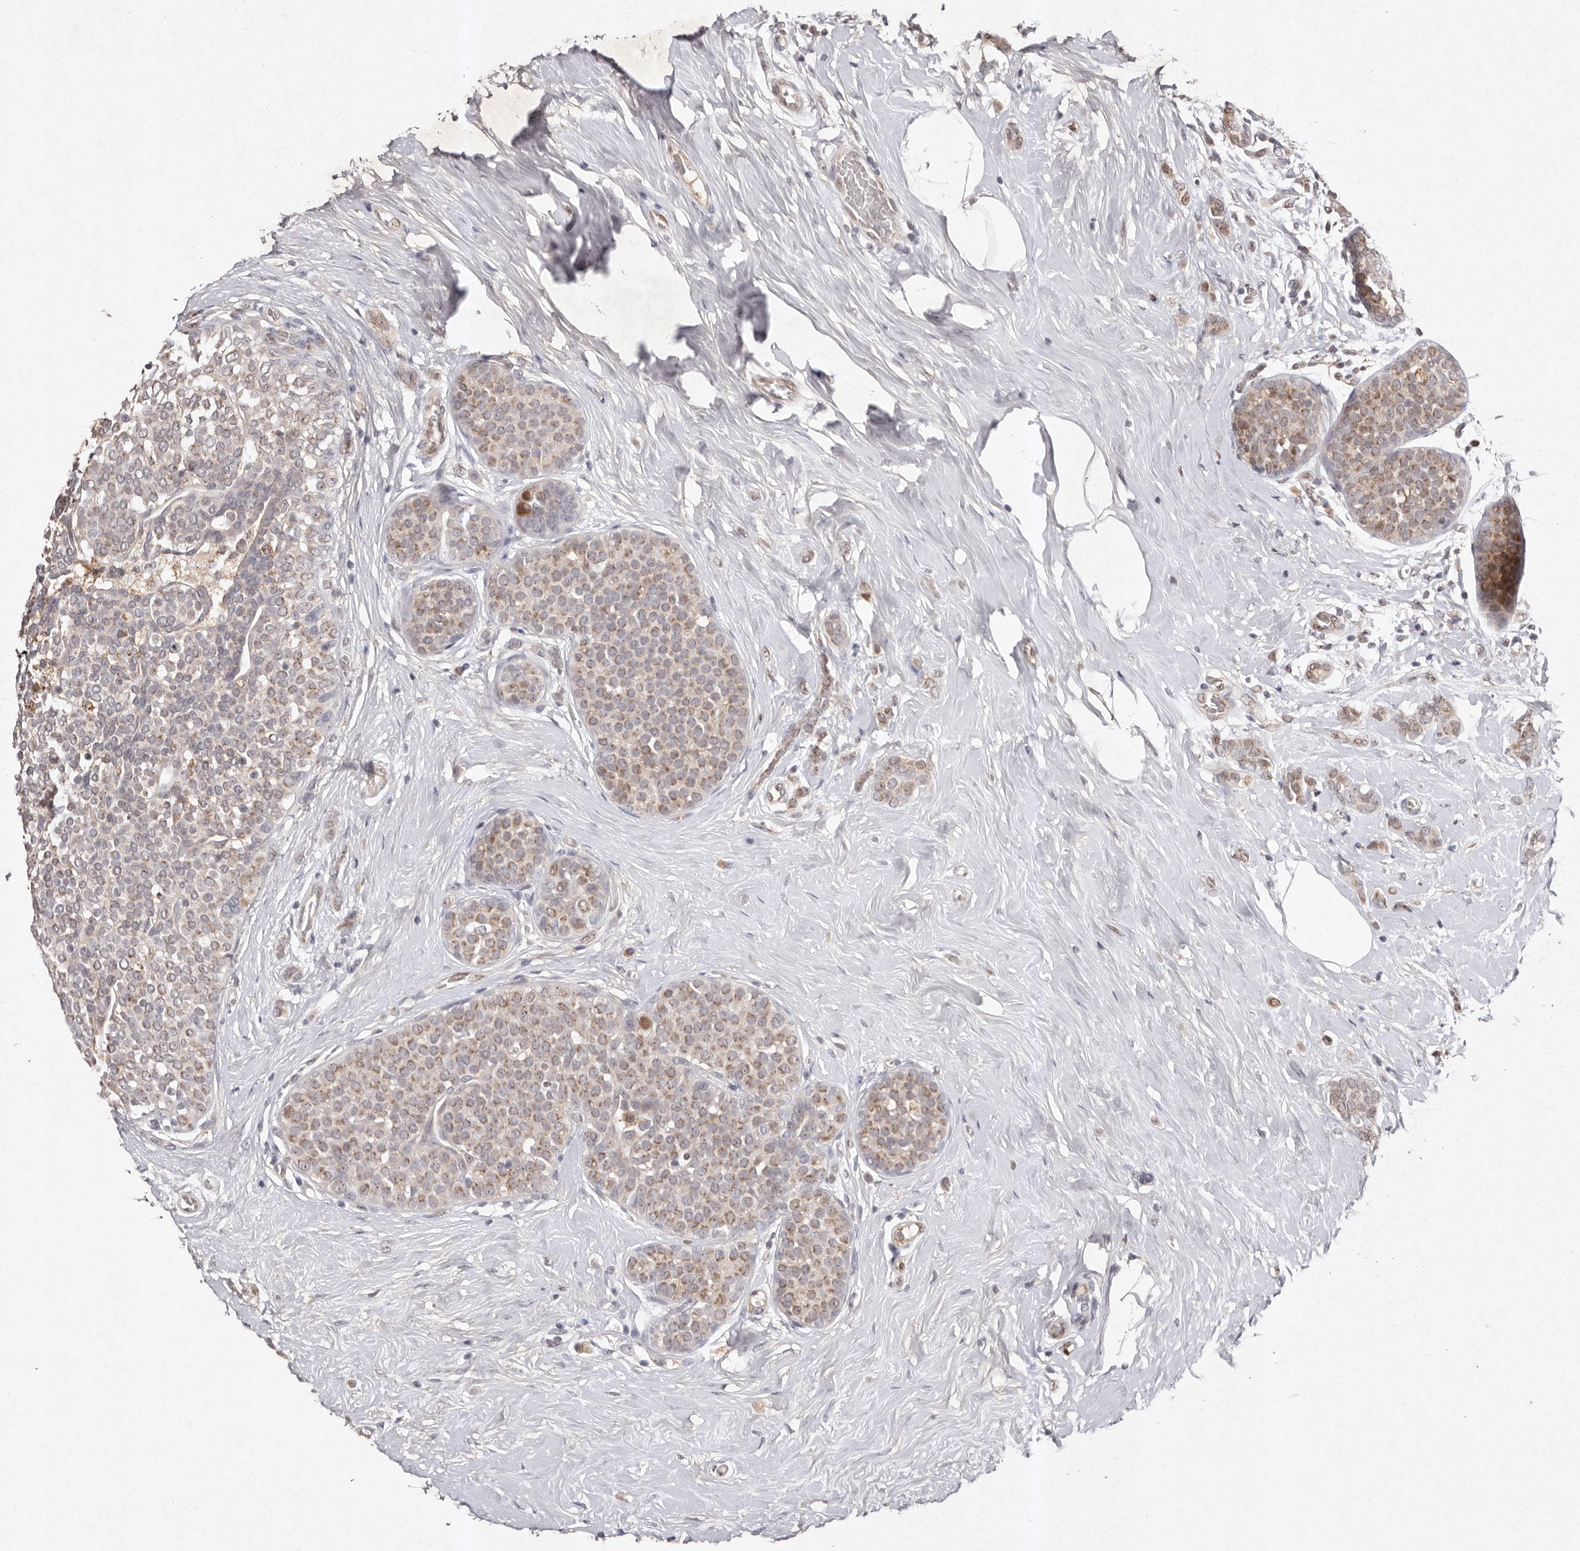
{"staining": {"intensity": "weak", "quantity": ">75%", "location": "cytoplasmic/membranous"}, "tissue": "breast cancer", "cell_type": "Tumor cells", "image_type": "cancer", "snomed": [{"axis": "morphology", "description": "Lobular carcinoma, in situ"}, {"axis": "morphology", "description": "Lobular carcinoma"}, {"axis": "topography", "description": "Breast"}], "caption": "DAB (3,3'-diaminobenzidine) immunohistochemical staining of human breast cancer displays weak cytoplasmic/membranous protein positivity in about >75% of tumor cells. Nuclei are stained in blue.", "gene": "KLF7", "patient": {"sex": "female", "age": 41}}